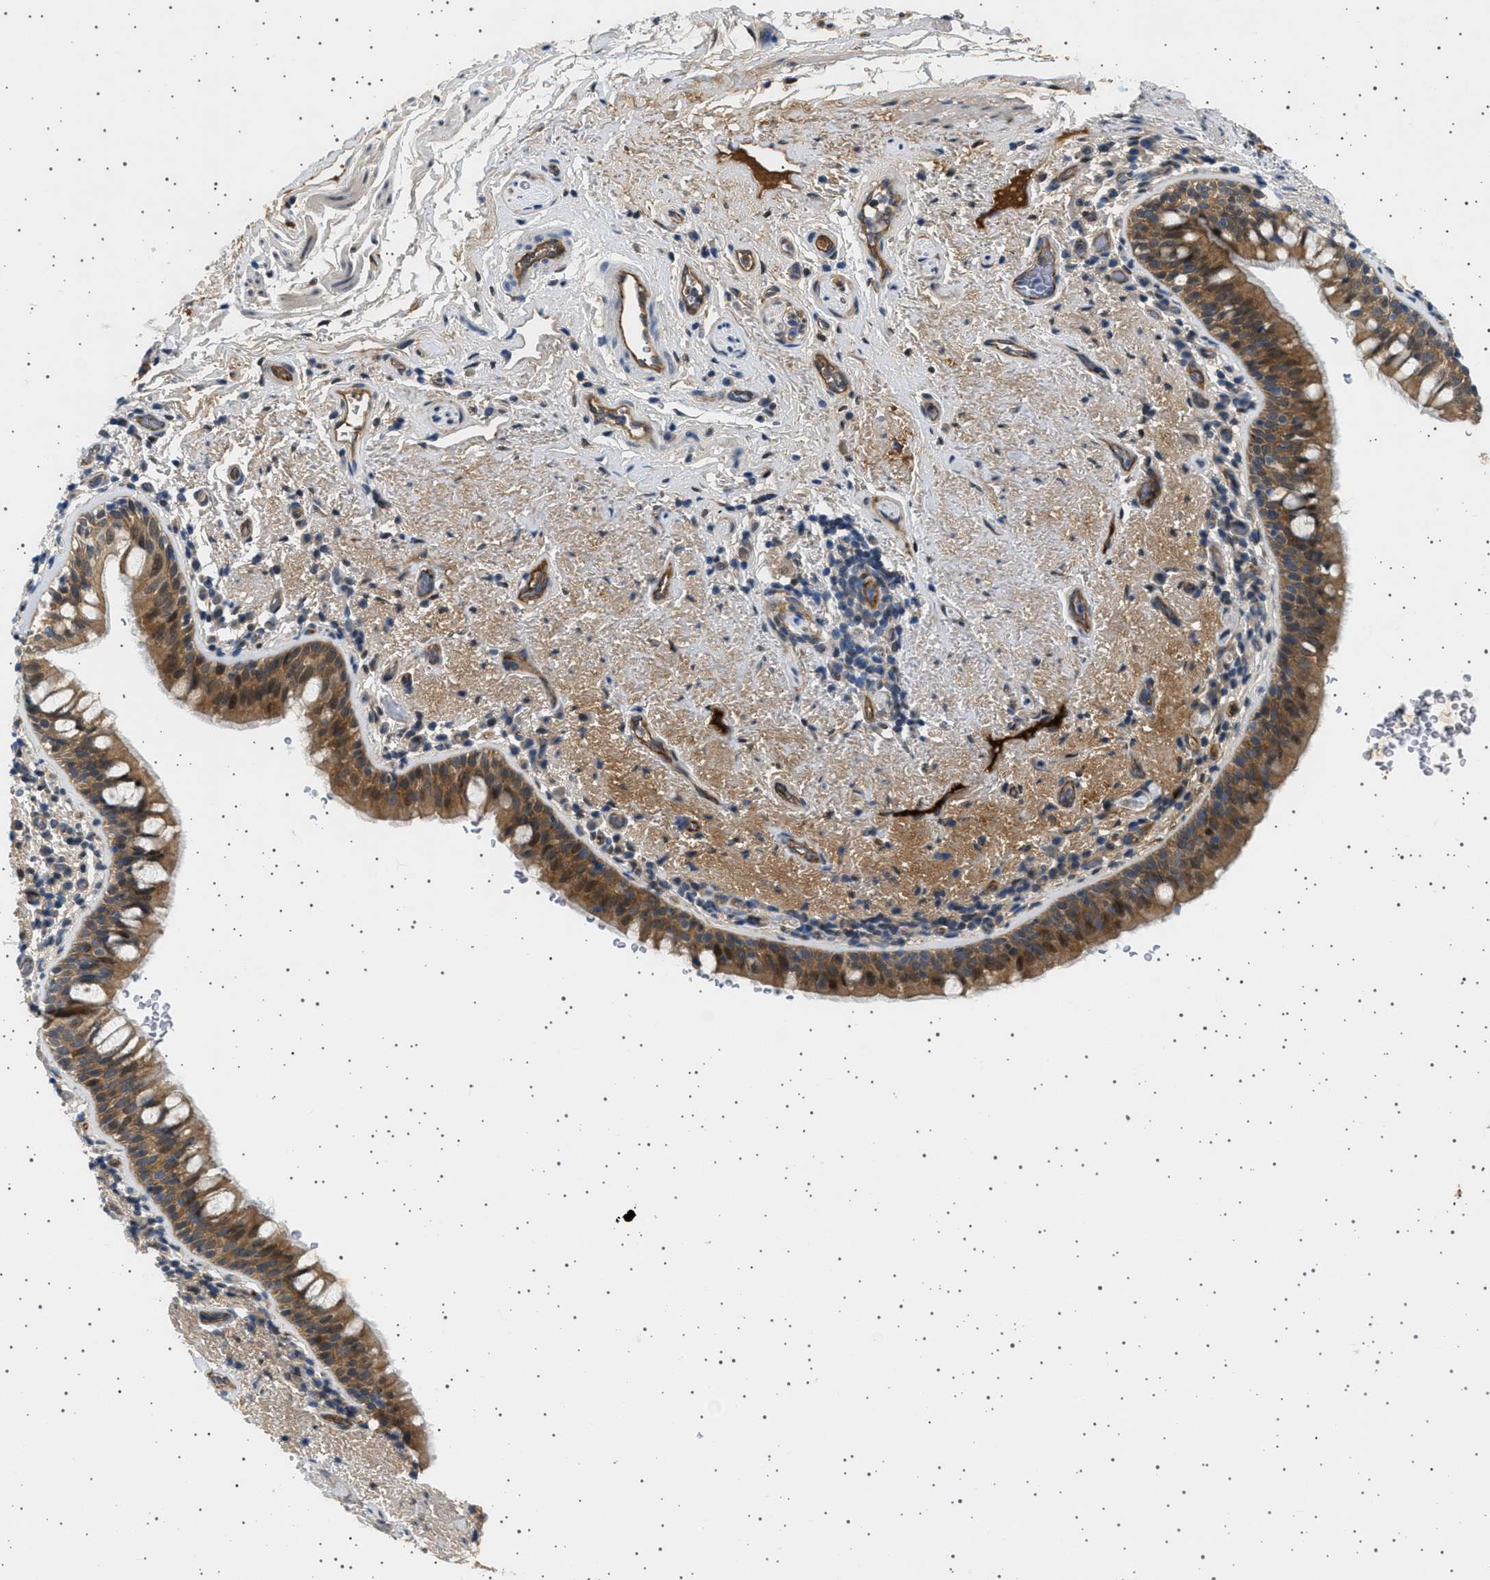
{"staining": {"intensity": "moderate", "quantity": ">75%", "location": "cytoplasmic/membranous,nuclear"}, "tissue": "bronchus", "cell_type": "Respiratory epithelial cells", "image_type": "normal", "snomed": [{"axis": "morphology", "description": "Normal tissue, NOS"}, {"axis": "morphology", "description": "Inflammation, NOS"}, {"axis": "topography", "description": "Cartilage tissue"}, {"axis": "topography", "description": "Bronchus"}], "caption": "Respiratory epithelial cells demonstrate medium levels of moderate cytoplasmic/membranous,nuclear expression in approximately >75% of cells in unremarkable human bronchus.", "gene": "PLPP6", "patient": {"sex": "male", "age": 77}}